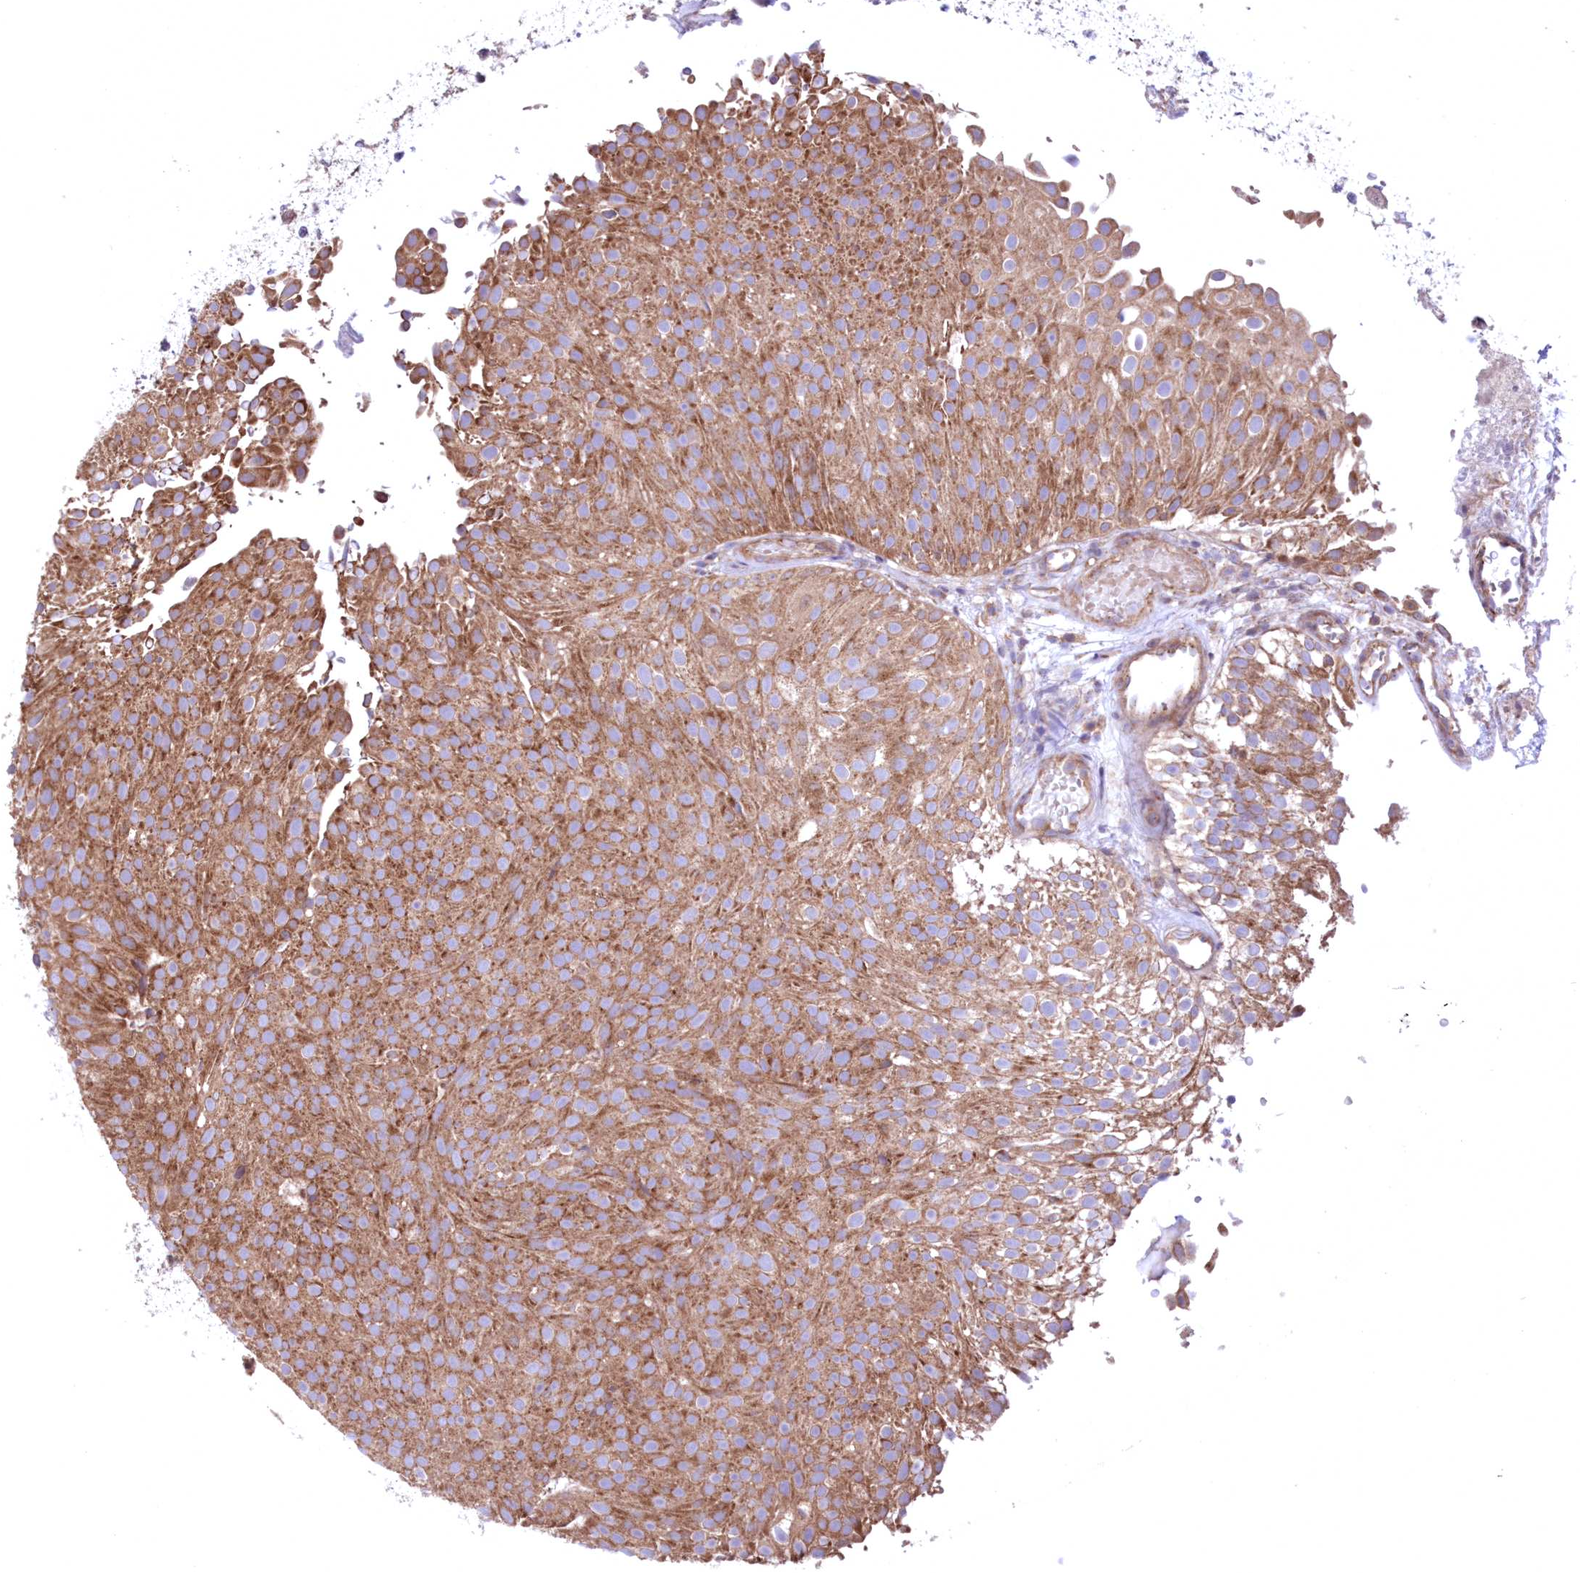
{"staining": {"intensity": "moderate", "quantity": ">75%", "location": "cytoplasmic/membranous"}, "tissue": "urothelial cancer", "cell_type": "Tumor cells", "image_type": "cancer", "snomed": [{"axis": "morphology", "description": "Urothelial carcinoma, Low grade"}, {"axis": "topography", "description": "Urinary bladder"}], "caption": "A high-resolution image shows immunohistochemistry staining of urothelial carcinoma (low-grade), which exhibits moderate cytoplasmic/membranous staining in about >75% of tumor cells.", "gene": "MTRF1L", "patient": {"sex": "male", "age": 78}}